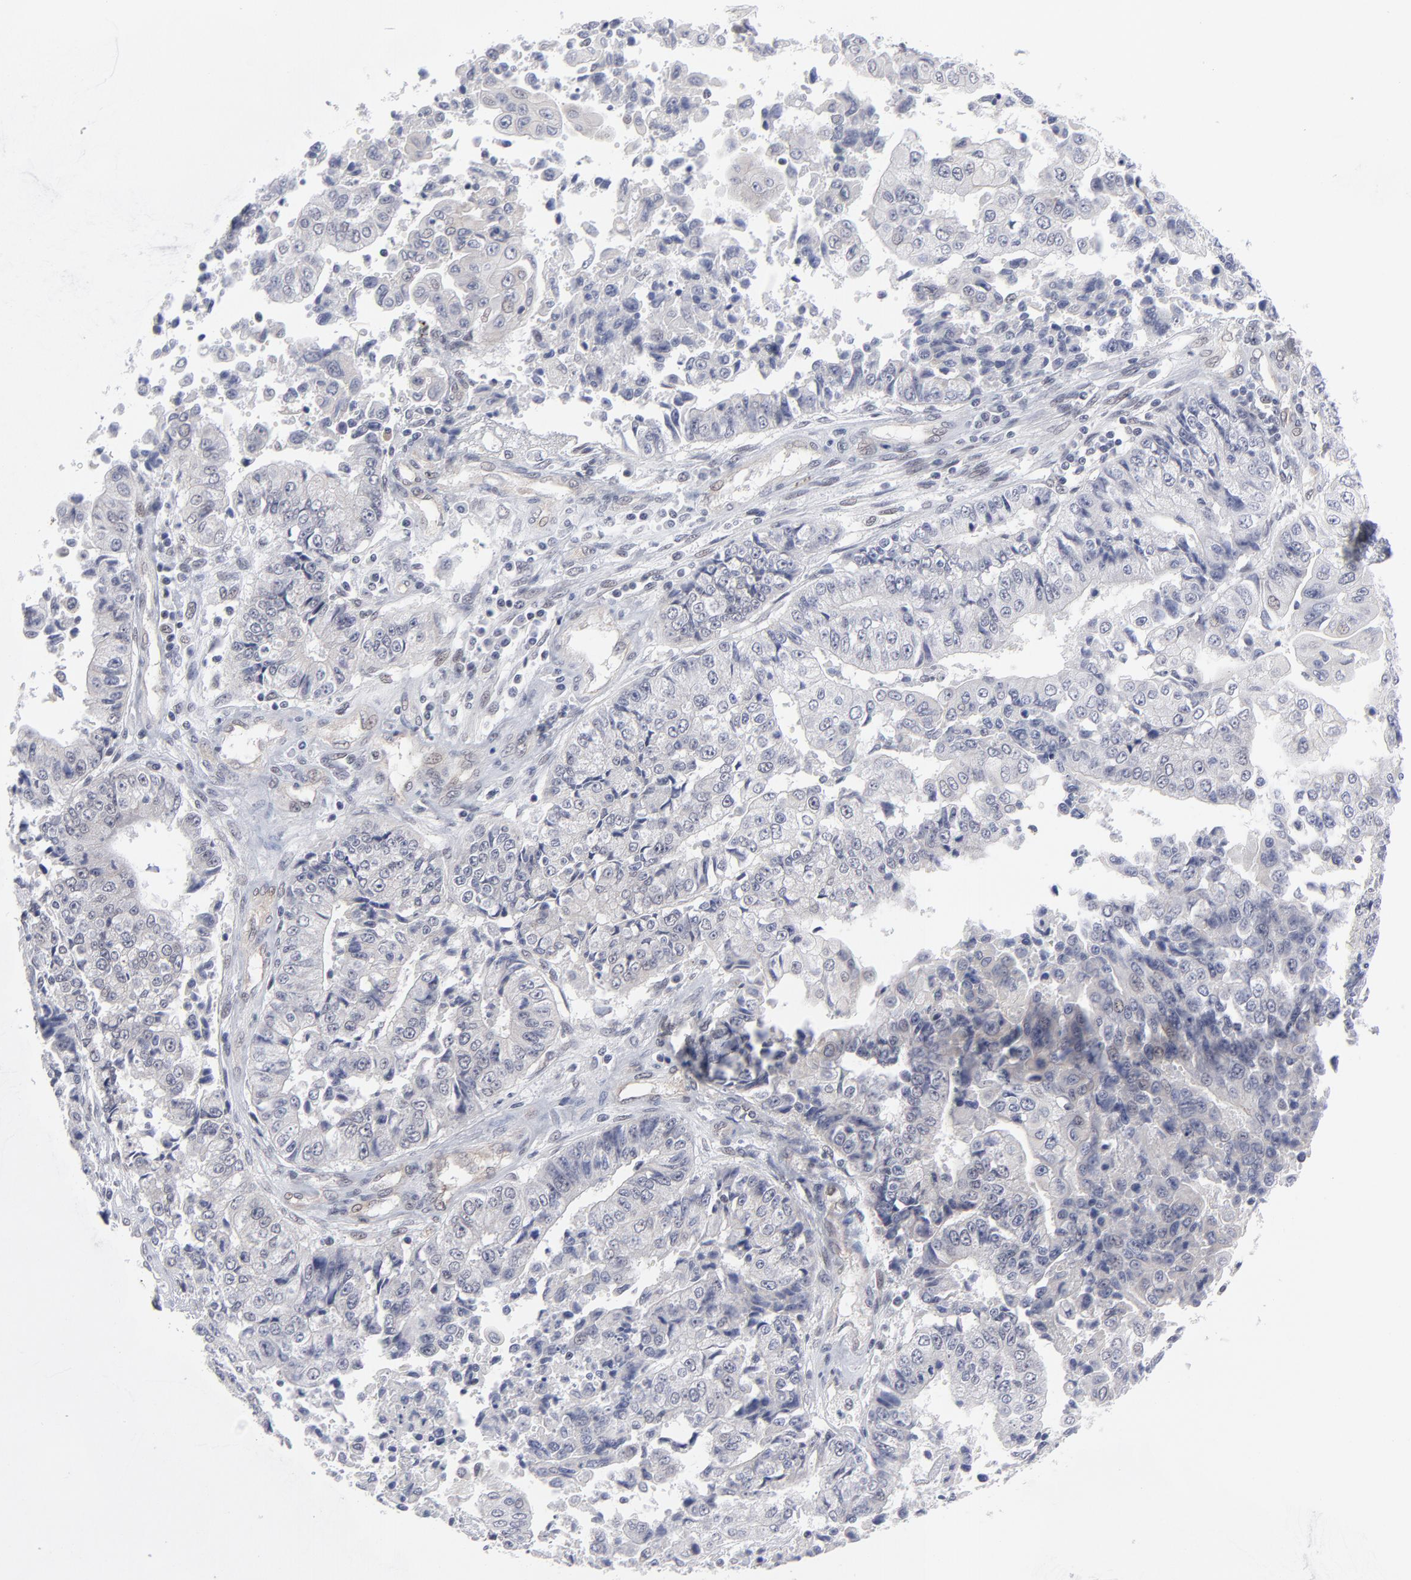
{"staining": {"intensity": "negative", "quantity": "none", "location": "none"}, "tissue": "endometrial cancer", "cell_type": "Tumor cells", "image_type": "cancer", "snomed": [{"axis": "morphology", "description": "Adenocarcinoma, NOS"}, {"axis": "topography", "description": "Endometrium"}], "caption": "There is no significant staining in tumor cells of endometrial cancer.", "gene": "NBN", "patient": {"sex": "female", "age": 75}}